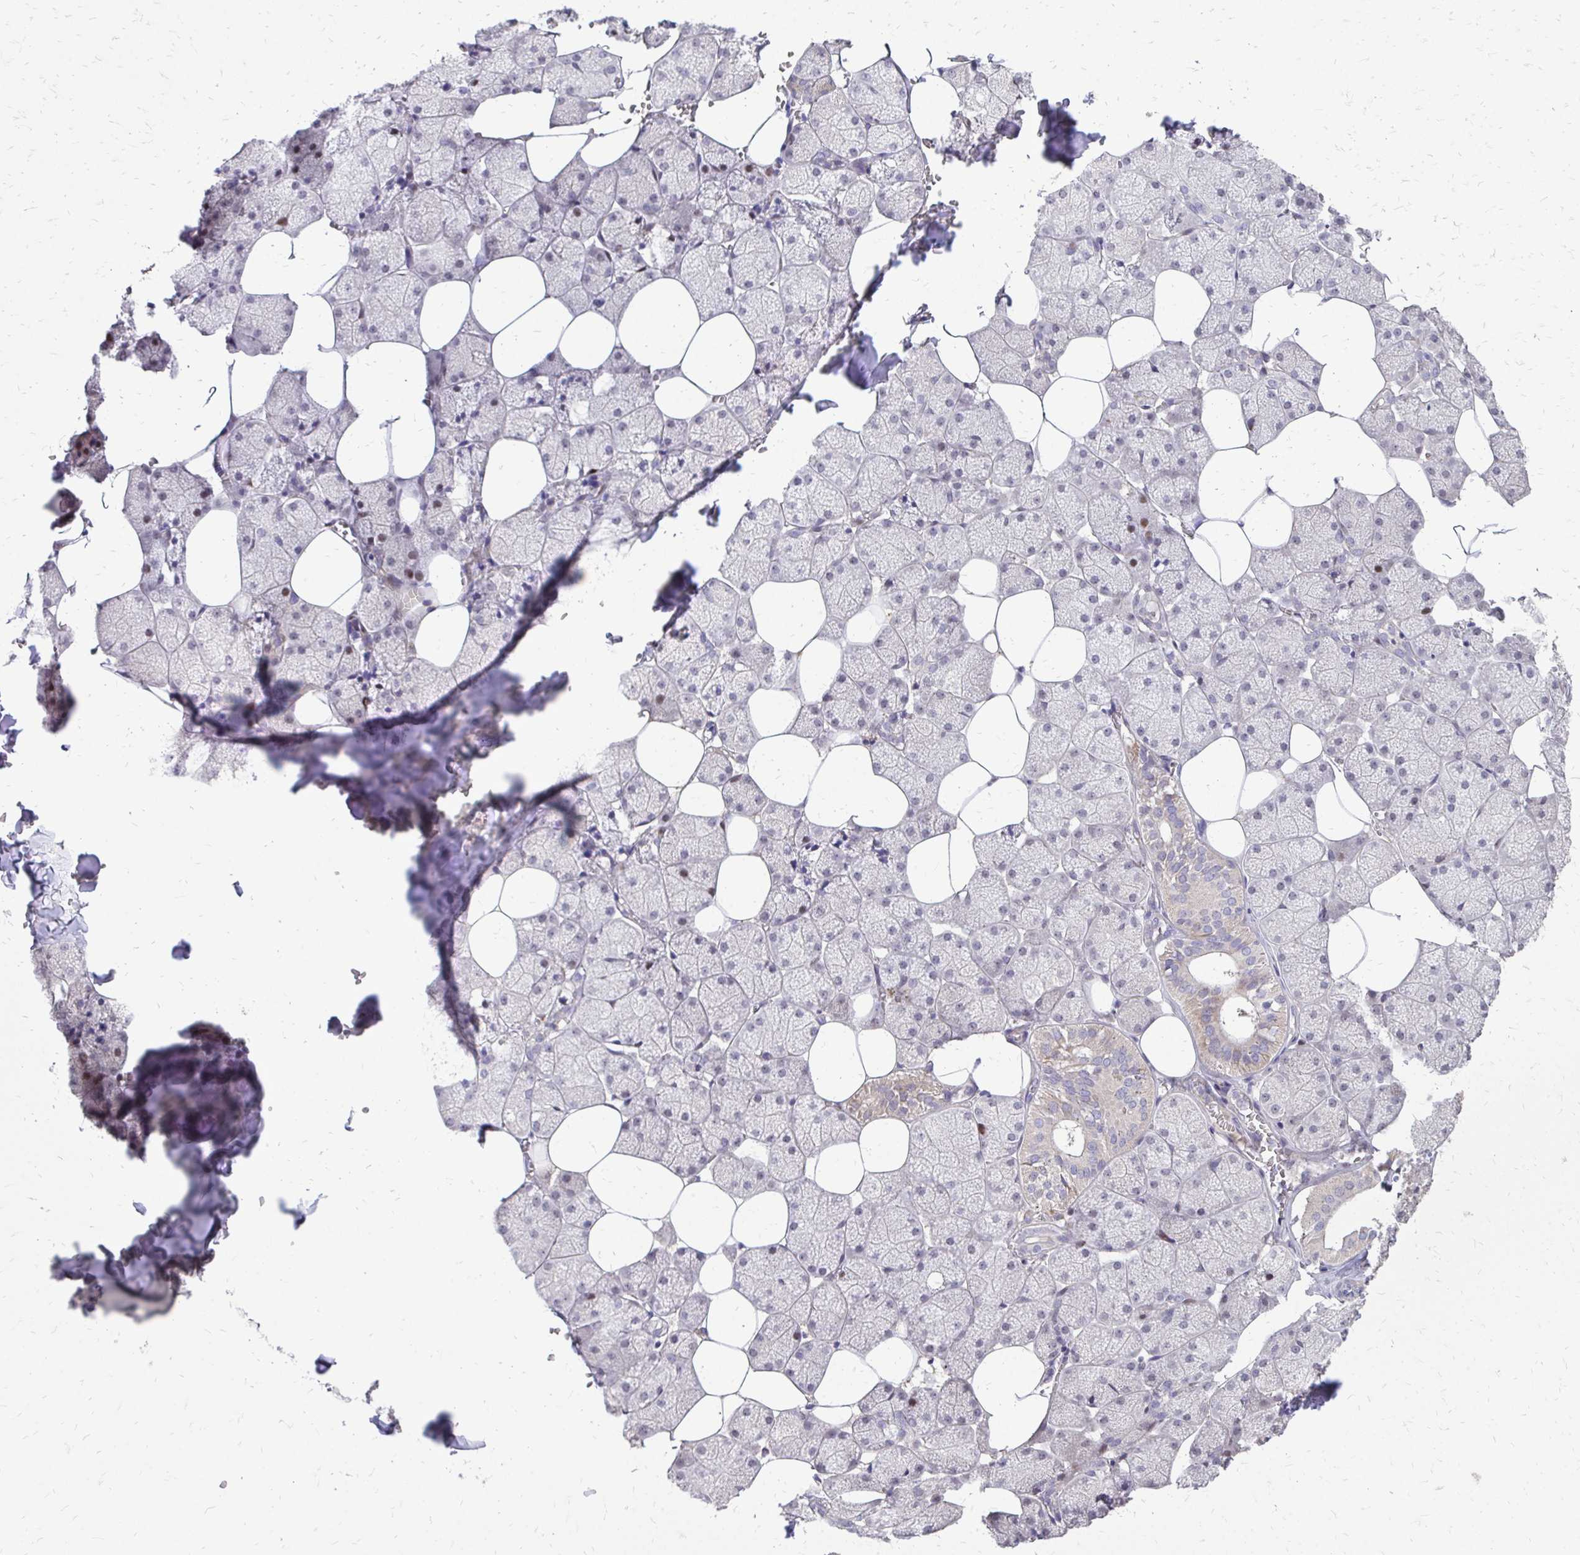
{"staining": {"intensity": "moderate", "quantity": "25%-75%", "location": "cytoplasmic/membranous,nuclear"}, "tissue": "salivary gland", "cell_type": "Glandular cells", "image_type": "normal", "snomed": [{"axis": "morphology", "description": "Normal tissue, NOS"}, {"axis": "topography", "description": "Salivary gland"}, {"axis": "topography", "description": "Peripheral nerve tissue"}], "caption": "The photomicrograph exhibits a brown stain indicating the presence of a protein in the cytoplasmic/membranous,nuclear of glandular cells in salivary gland.", "gene": "PPDPFL", "patient": {"sex": "male", "age": 38}}